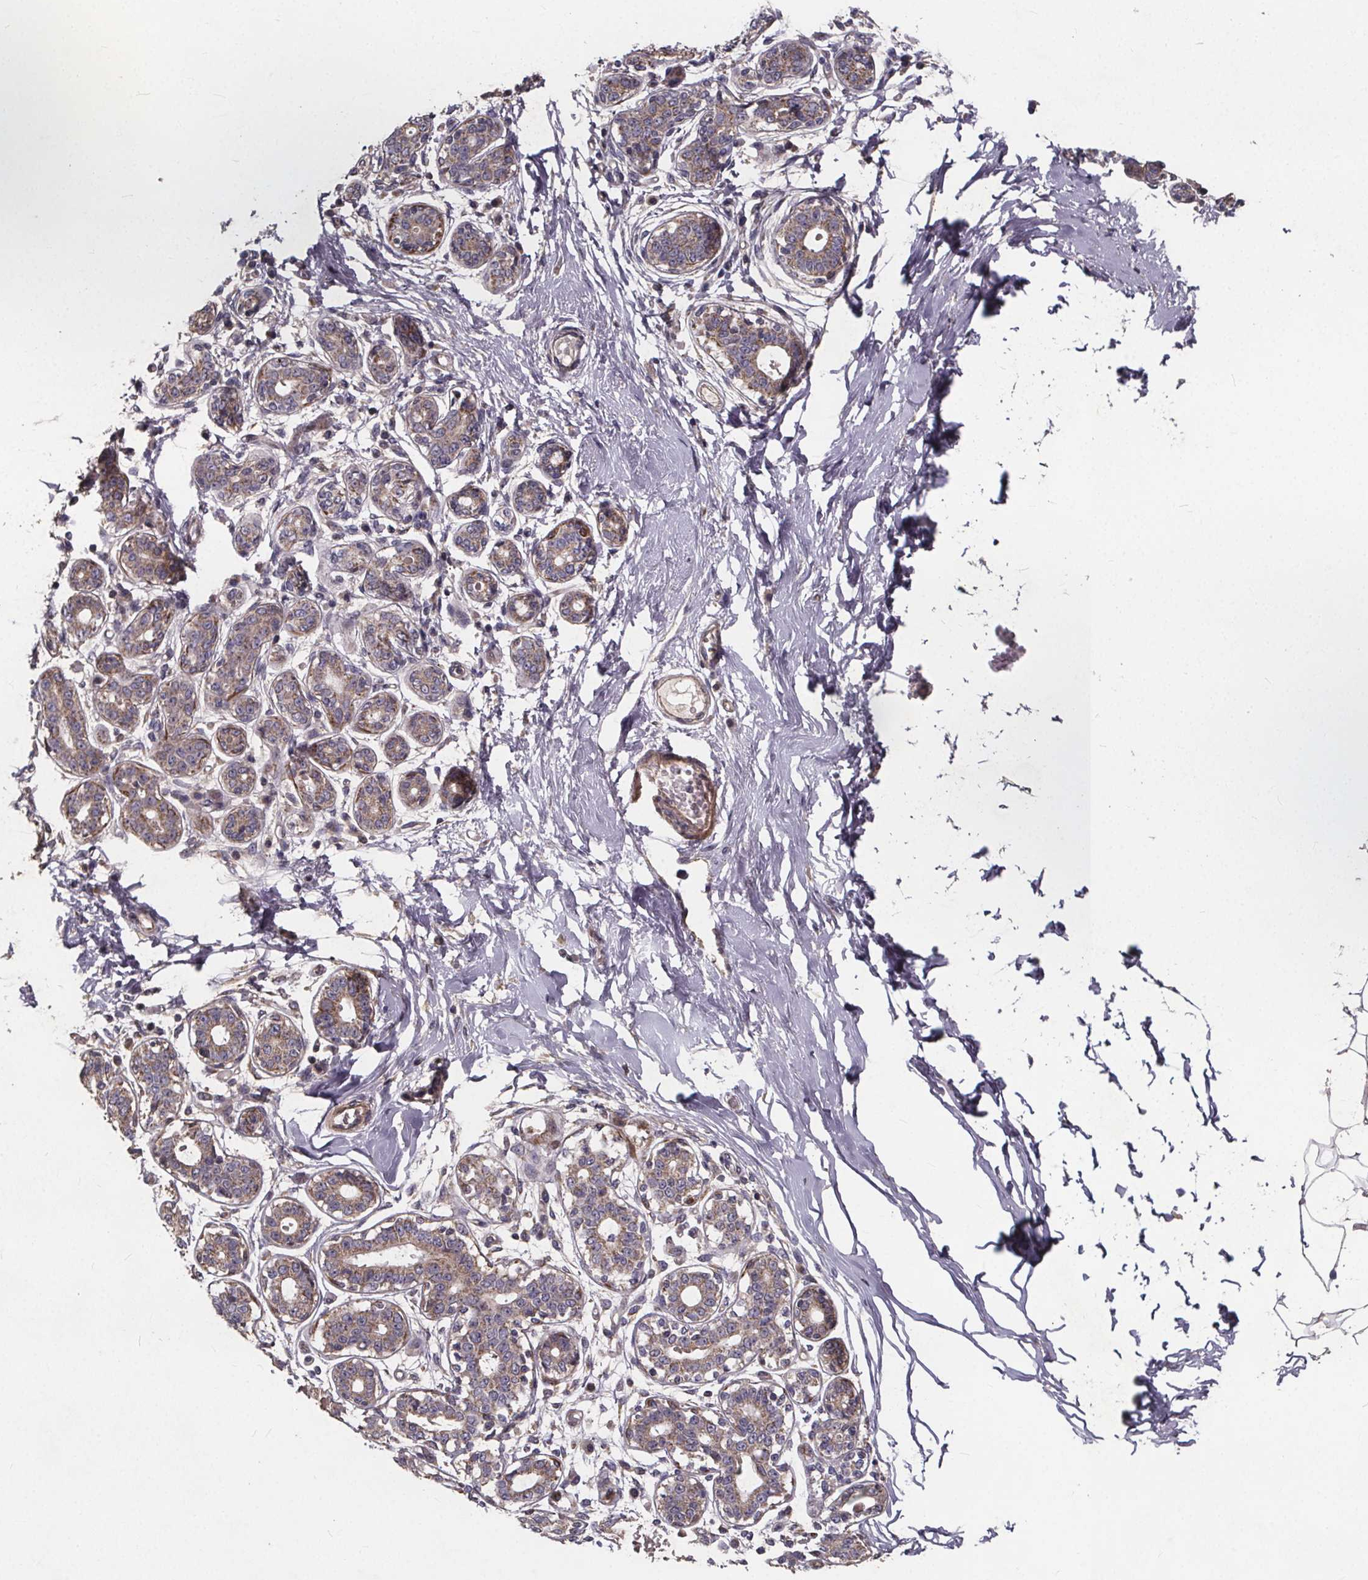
{"staining": {"intensity": "weak", "quantity": "25%-75%", "location": "cytoplasmic/membranous"}, "tissue": "breast", "cell_type": "Adipocytes", "image_type": "normal", "snomed": [{"axis": "morphology", "description": "Normal tissue, NOS"}, {"axis": "topography", "description": "Skin"}, {"axis": "topography", "description": "Breast"}], "caption": "Normal breast displays weak cytoplasmic/membranous expression in approximately 25%-75% of adipocytes, visualized by immunohistochemistry. (IHC, brightfield microscopy, high magnification).", "gene": "YME1L1", "patient": {"sex": "female", "age": 43}}